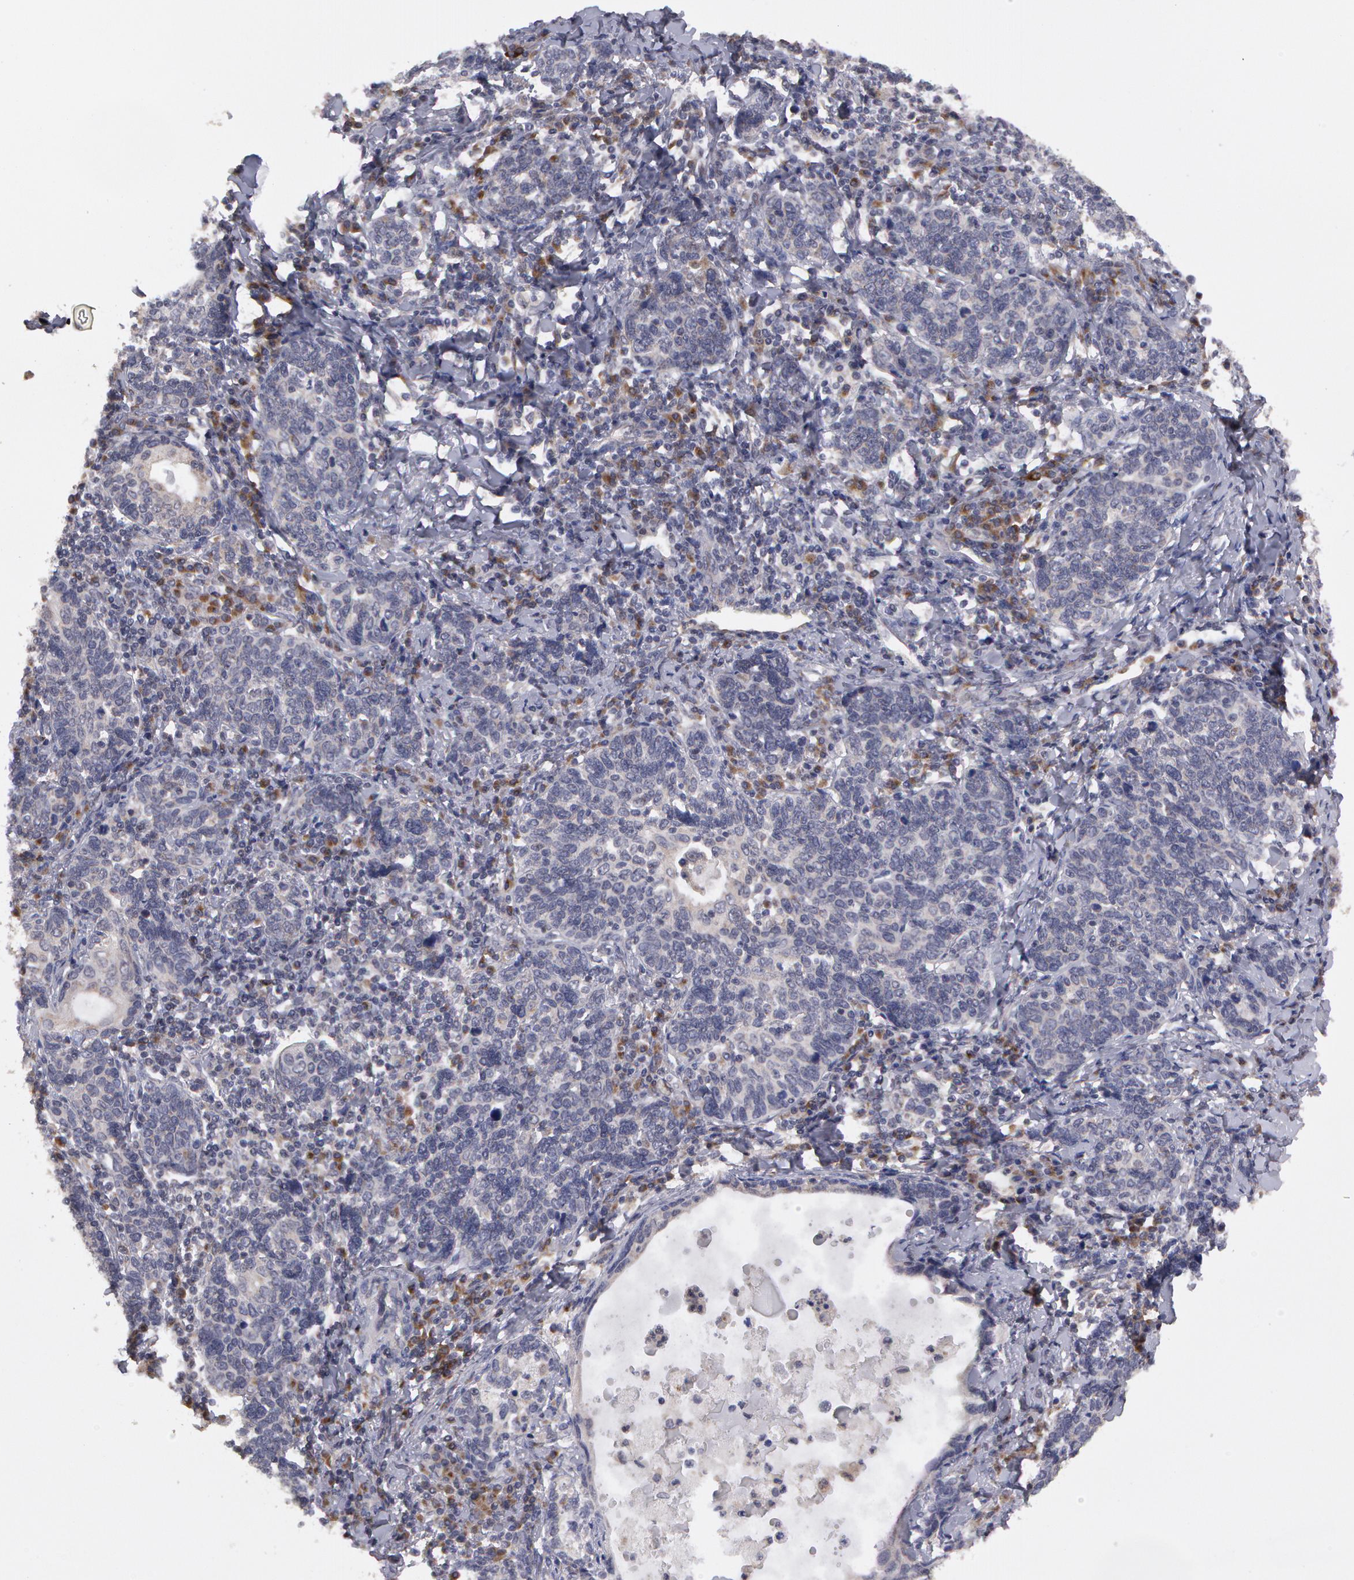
{"staining": {"intensity": "negative", "quantity": "none", "location": "none"}, "tissue": "cervical cancer", "cell_type": "Tumor cells", "image_type": "cancer", "snomed": [{"axis": "morphology", "description": "Squamous cell carcinoma, NOS"}, {"axis": "topography", "description": "Cervix"}], "caption": "The micrograph demonstrates no staining of tumor cells in squamous cell carcinoma (cervical).", "gene": "STX5", "patient": {"sex": "female", "age": 41}}